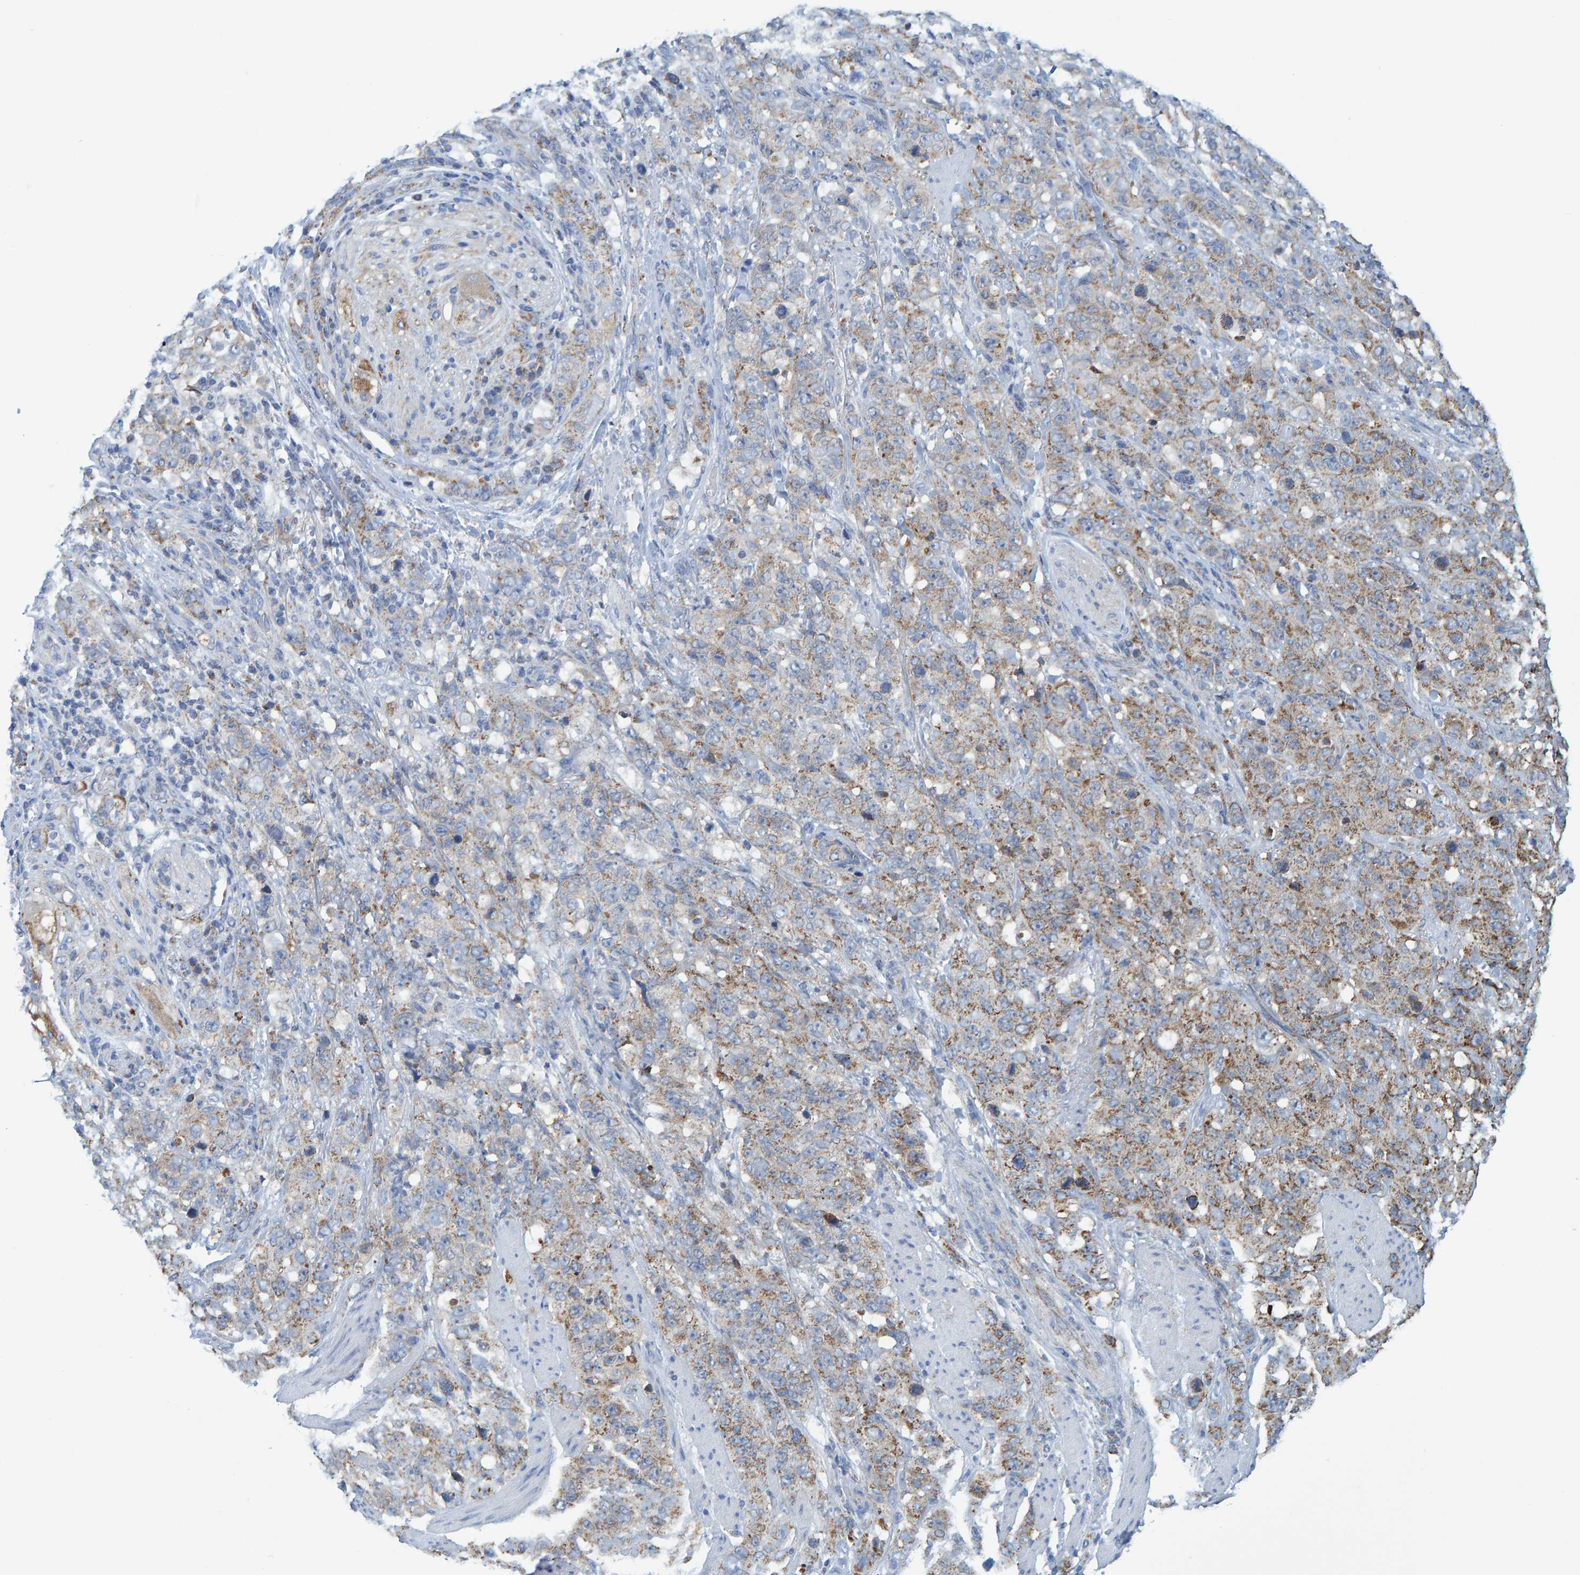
{"staining": {"intensity": "moderate", "quantity": "25%-75%", "location": "cytoplasmic/membranous"}, "tissue": "stomach cancer", "cell_type": "Tumor cells", "image_type": "cancer", "snomed": [{"axis": "morphology", "description": "Adenocarcinoma, NOS"}, {"axis": "topography", "description": "Stomach"}], "caption": "Protein expression analysis of stomach cancer demonstrates moderate cytoplasmic/membranous positivity in approximately 25%-75% of tumor cells.", "gene": "MRPS7", "patient": {"sex": "male", "age": 48}}